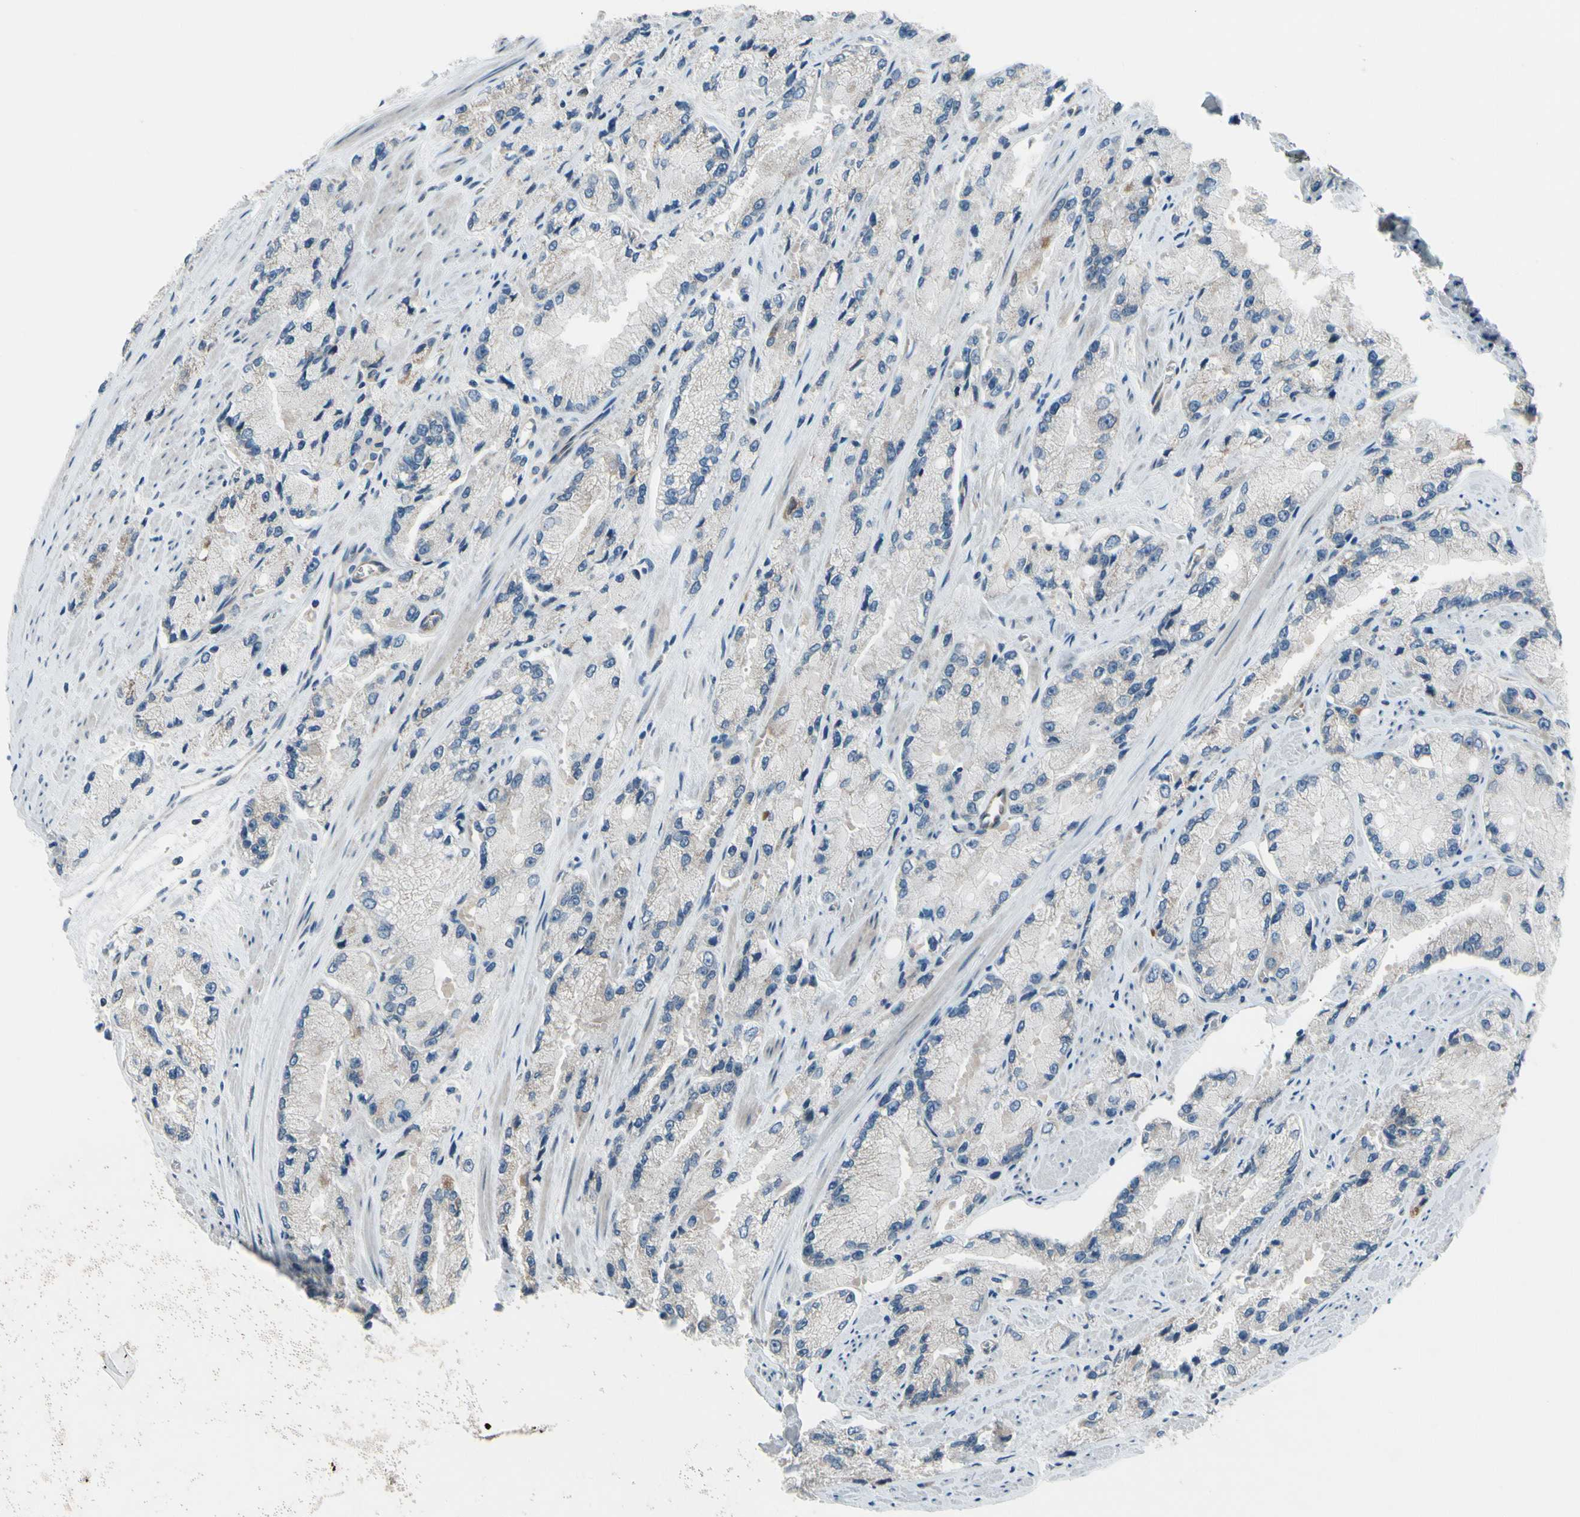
{"staining": {"intensity": "negative", "quantity": "none", "location": "none"}, "tissue": "prostate cancer", "cell_type": "Tumor cells", "image_type": "cancer", "snomed": [{"axis": "morphology", "description": "Adenocarcinoma, High grade"}, {"axis": "topography", "description": "Prostate"}], "caption": "Tumor cells are negative for brown protein staining in prostate cancer.", "gene": "CFAP36", "patient": {"sex": "male", "age": 58}}